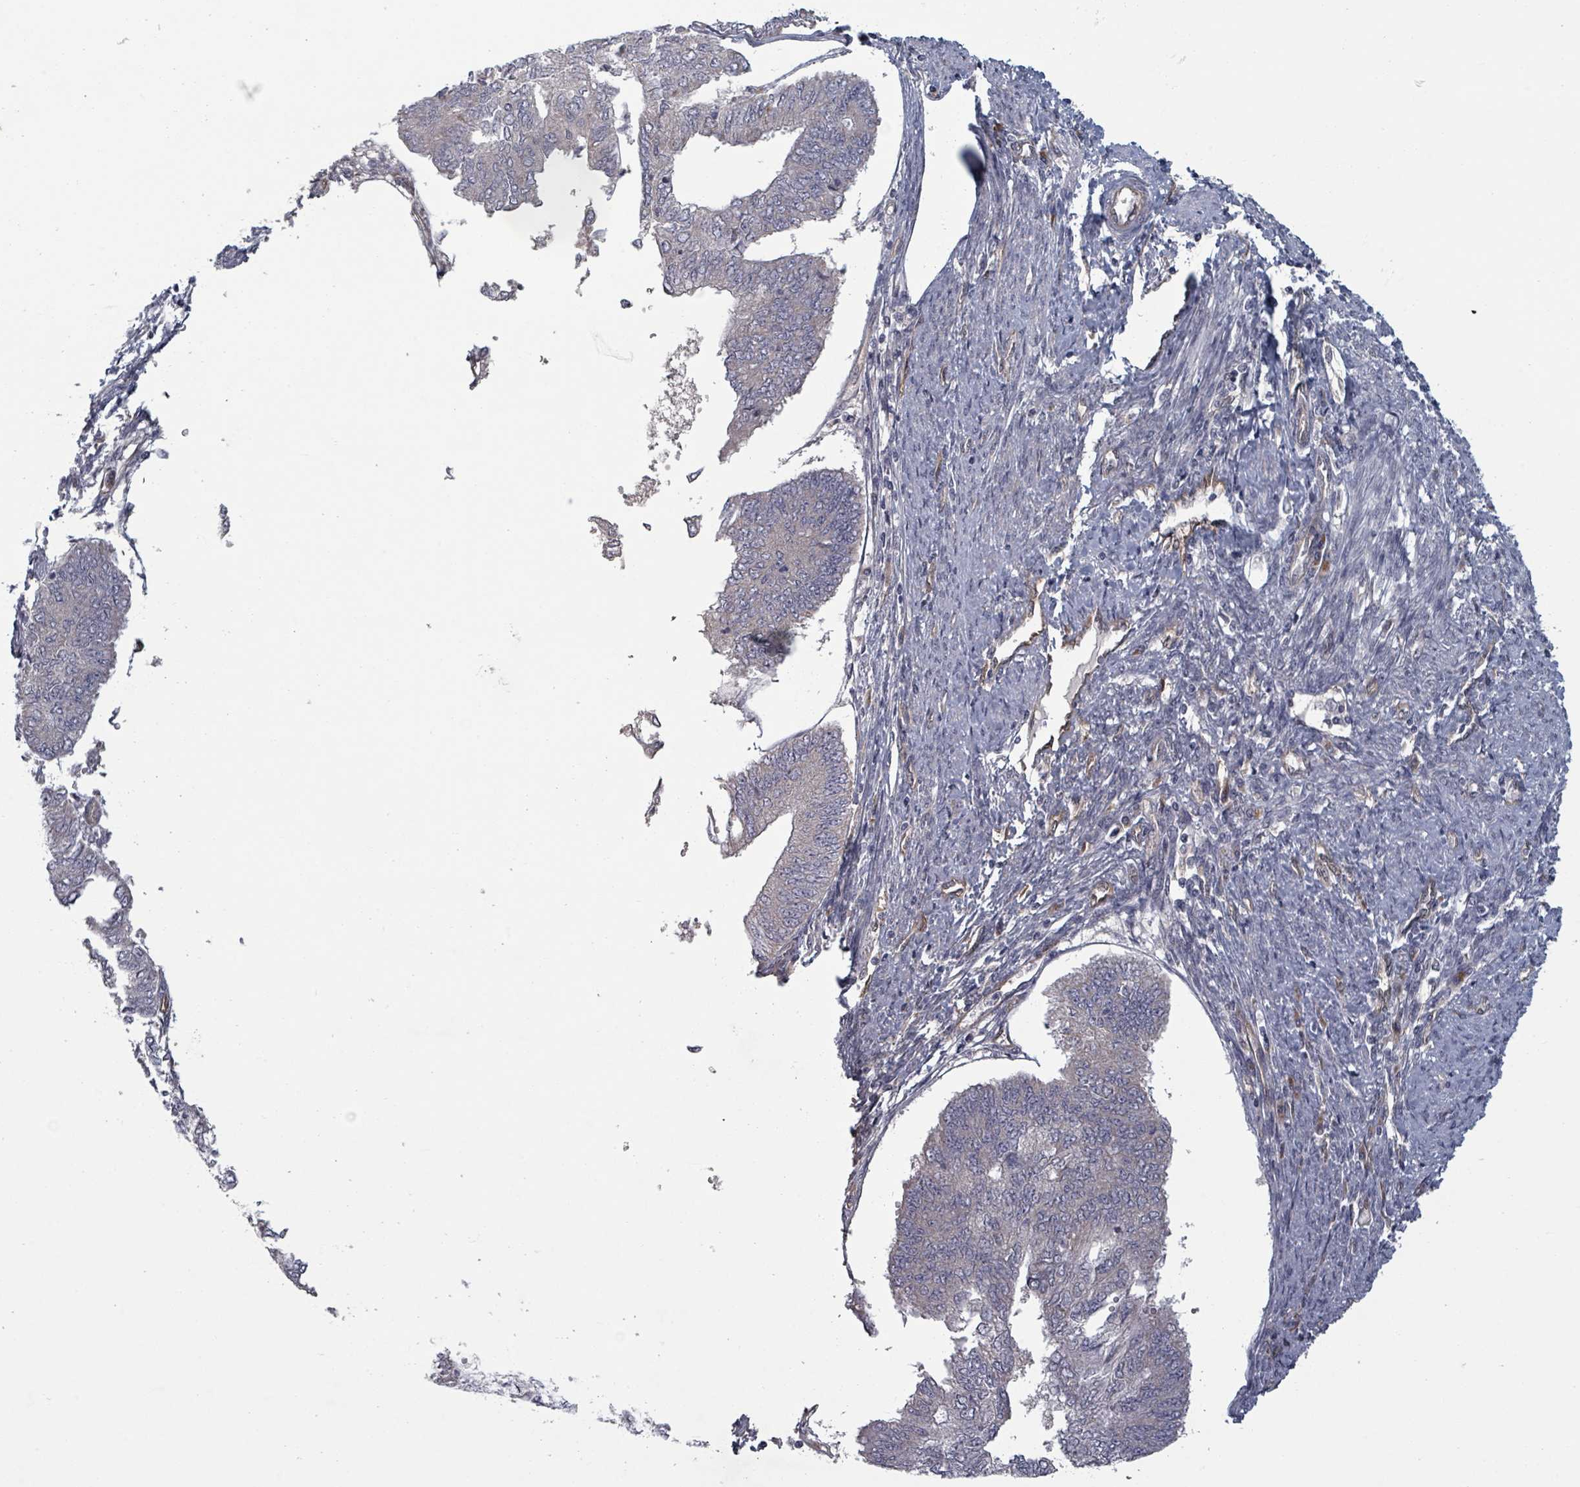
{"staining": {"intensity": "negative", "quantity": "none", "location": "none"}, "tissue": "endometrial cancer", "cell_type": "Tumor cells", "image_type": "cancer", "snomed": [{"axis": "morphology", "description": "Adenocarcinoma, NOS"}, {"axis": "topography", "description": "Endometrium"}], "caption": "Protein analysis of endometrial adenocarcinoma displays no significant expression in tumor cells.", "gene": "FKBP1A", "patient": {"sex": "female", "age": 68}}